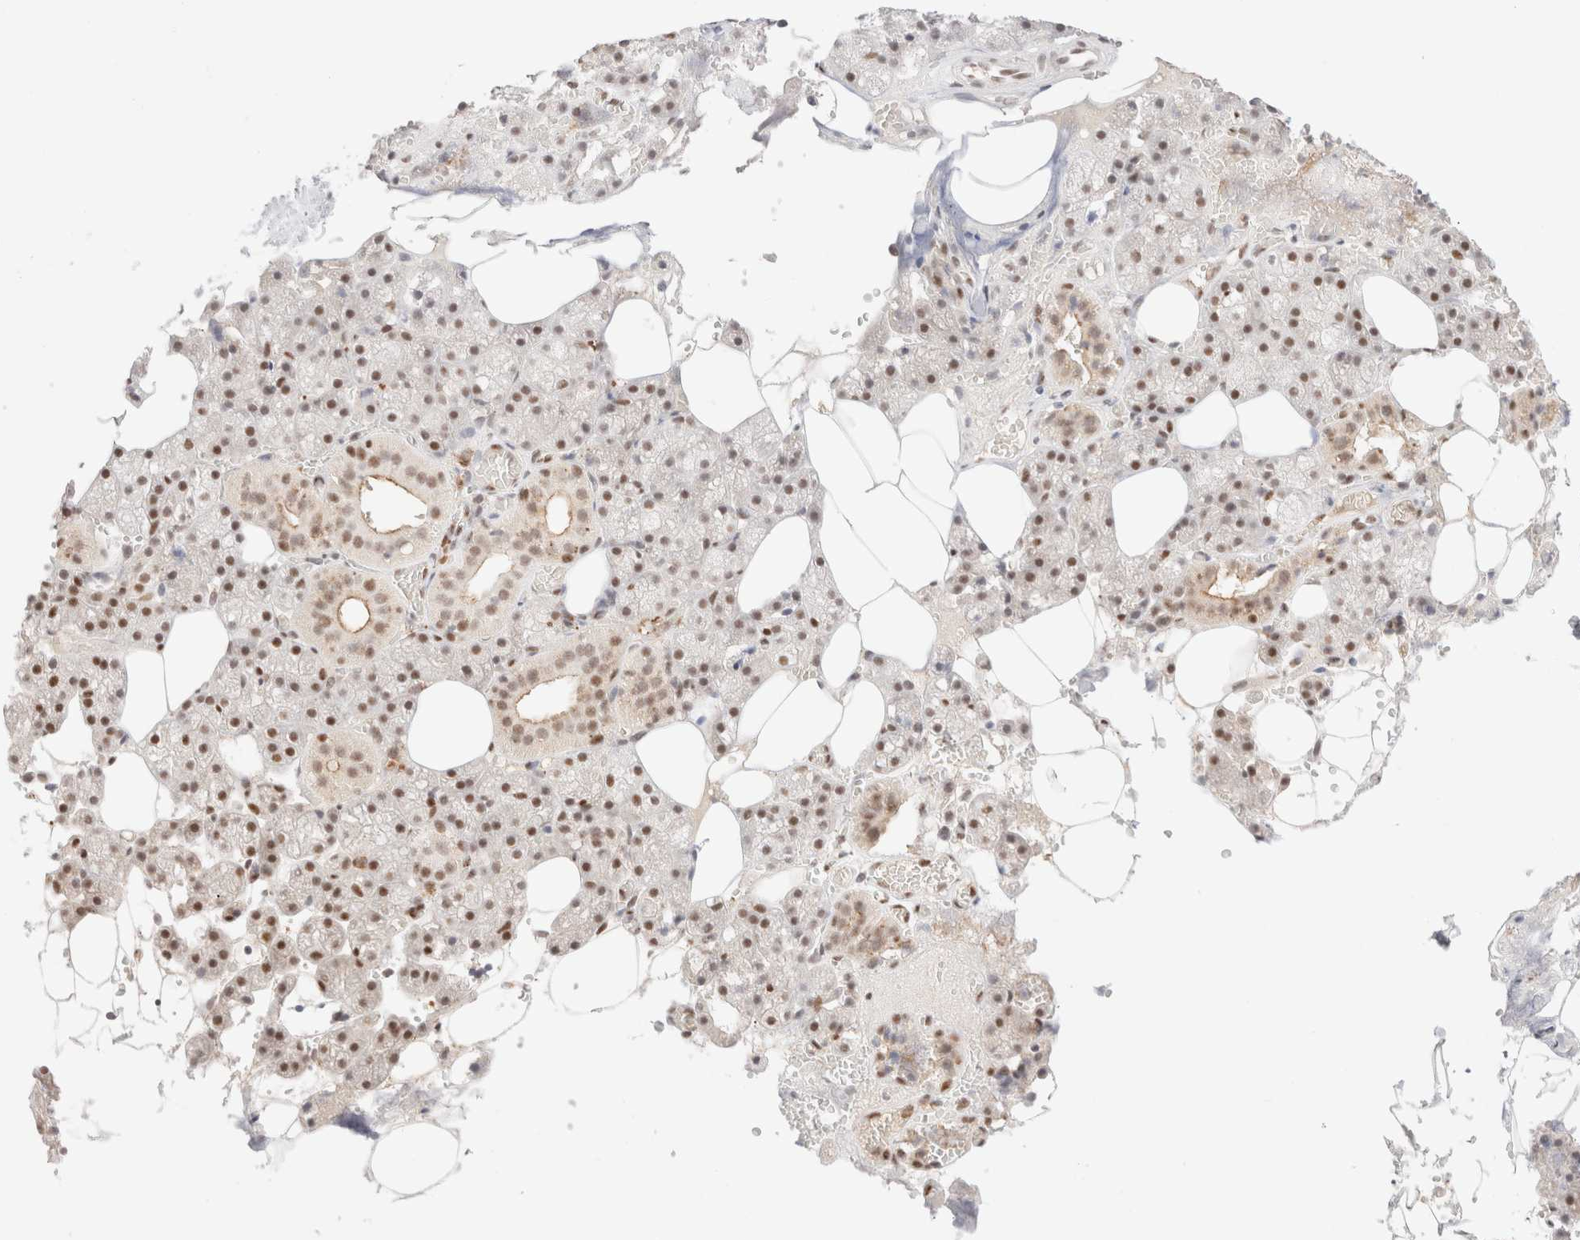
{"staining": {"intensity": "strong", "quantity": ">75%", "location": "cytoplasmic/membranous,nuclear"}, "tissue": "salivary gland", "cell_type": "Glandular cells", "image_type": "normal", "snomed": [{"axis": "morphology", "description": "Normal tissue, NOS"}, {"axis": "topography", "description": "Salivary gland"}], "caption": "DAB immunohistochemical staining of unremarkable salivary gland shows strong cytoplasmic/membranous,nuclear protein expression in about >75% of glandular cells.", "gene": "CIC", "patient": {"sex": "male", "age": 62}}